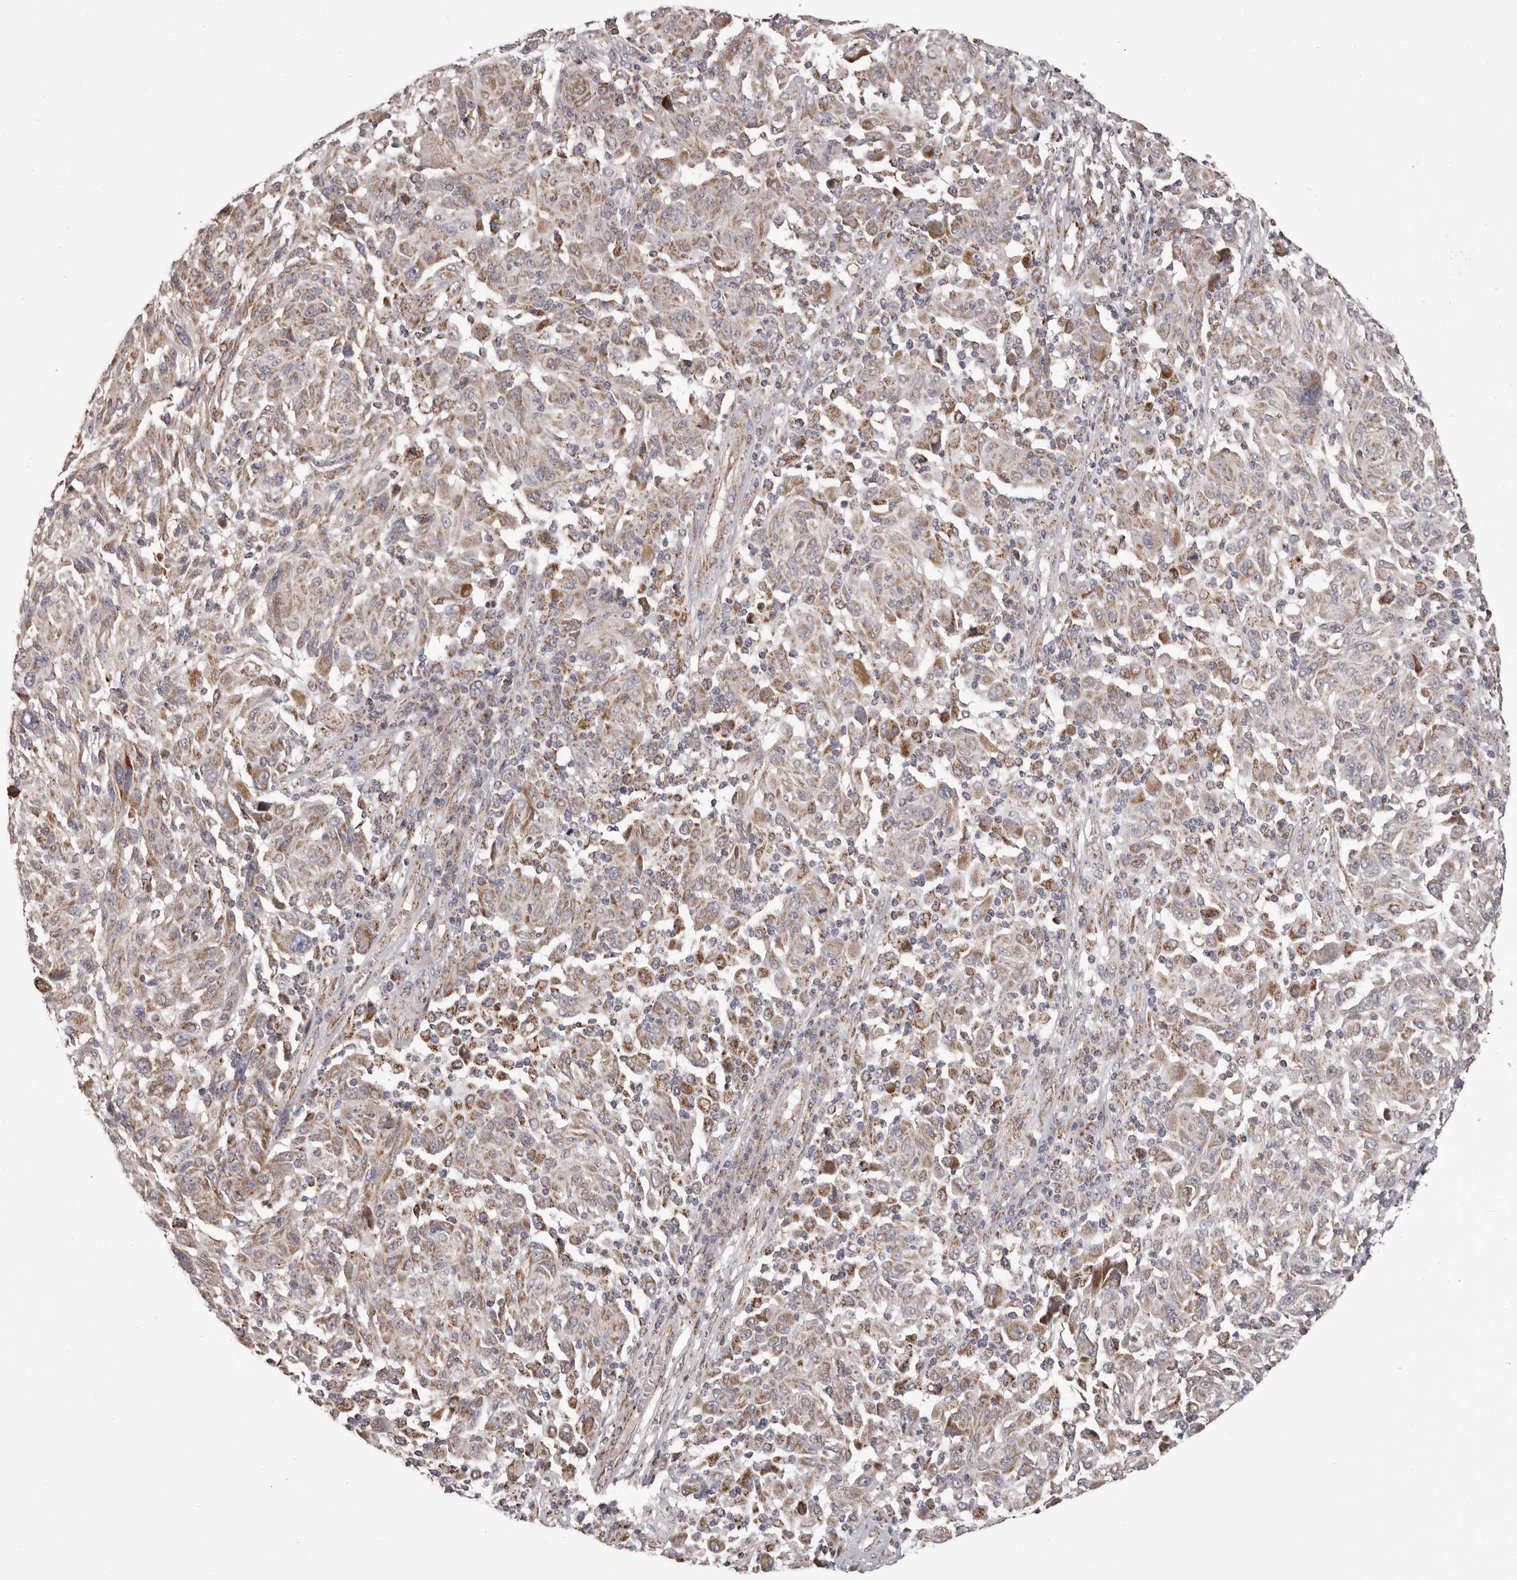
{"staining": {"intensity": "weak", "quantity": ">75%", "location": "cytoplasmic/membranous"}, "tissue": "melanoma", "cell_type": "Tumor cells", "image_type": "cancer", "snomed": [{"axis": "morphology", "description": "Malignant melanoma, NOS"}, {"axis": "topography", "description": "Skin"}], "caption": "Immunohistochemical staining of human melanoma exhibits low levels of weak cytoplasmic/membranous protein staining in approximately >75% of tumor cells.", "gene": "CHRM2", "patient": {"sex": "male", "age": 53}}